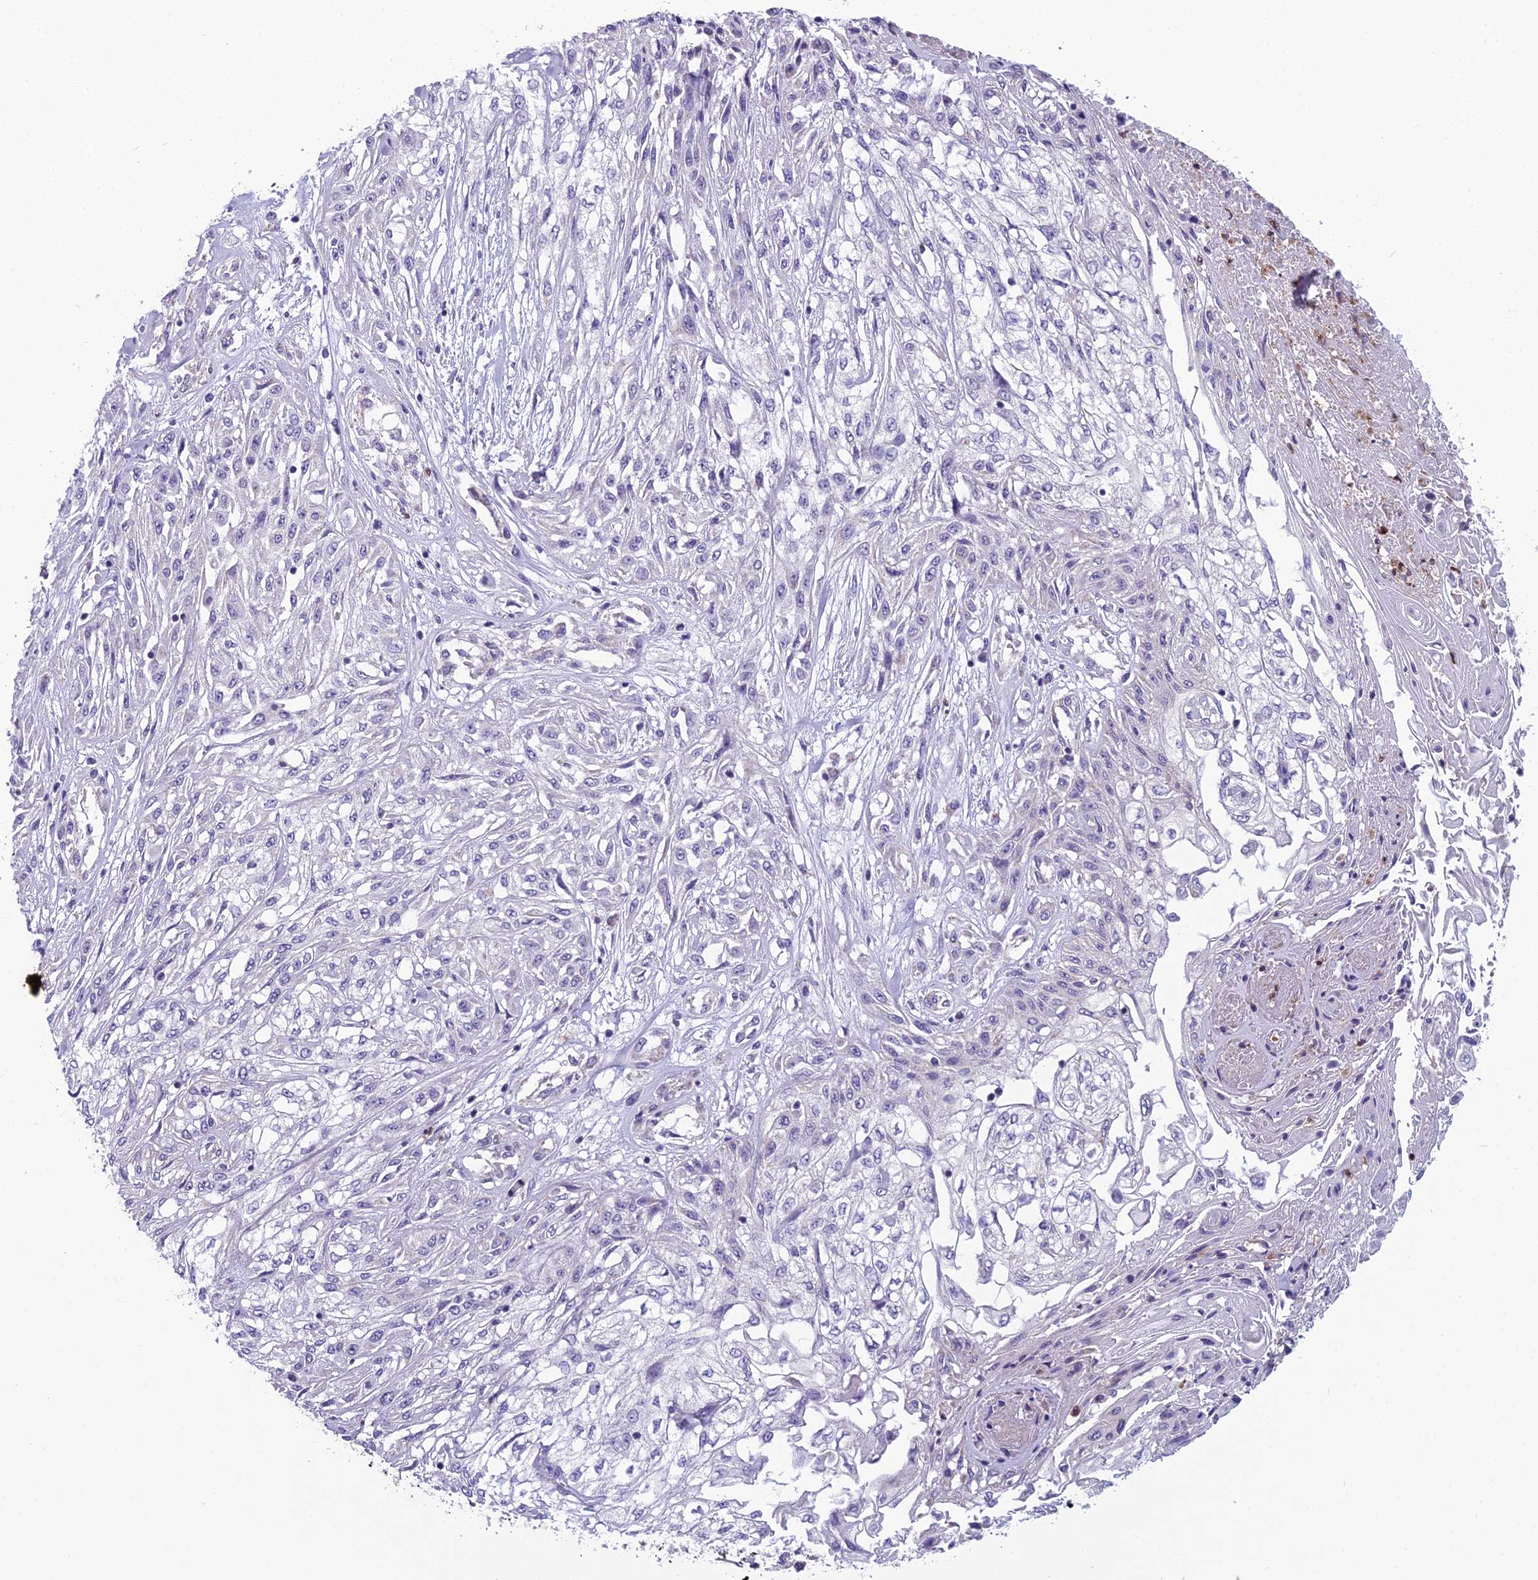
{"staining": {"intensity": "negative", "quantity": "none", "location": "none"}, "tissue": "skin cancer", "cell_type": "Tumor cells", "image_type": "cancer", "snomed": [{"axis": "morphology", "description": "Squamous cell carcinoma, NOS"}, {"axis": "morphology", "description": "Squamous cell carcinoma, metastatic, NOS"}, {"axis": "topography", "description": "Skin"}, {"axis": "topography", "description": "Lymph node"}], "caption": "Skin cancer (squamous cell carcinoma) stained for a protein using immunohistochemistry (IHC) shows no staining tumor cells.", "gene": "ENSG00000188897", "patient": {"sex": "male", "age": 75}}